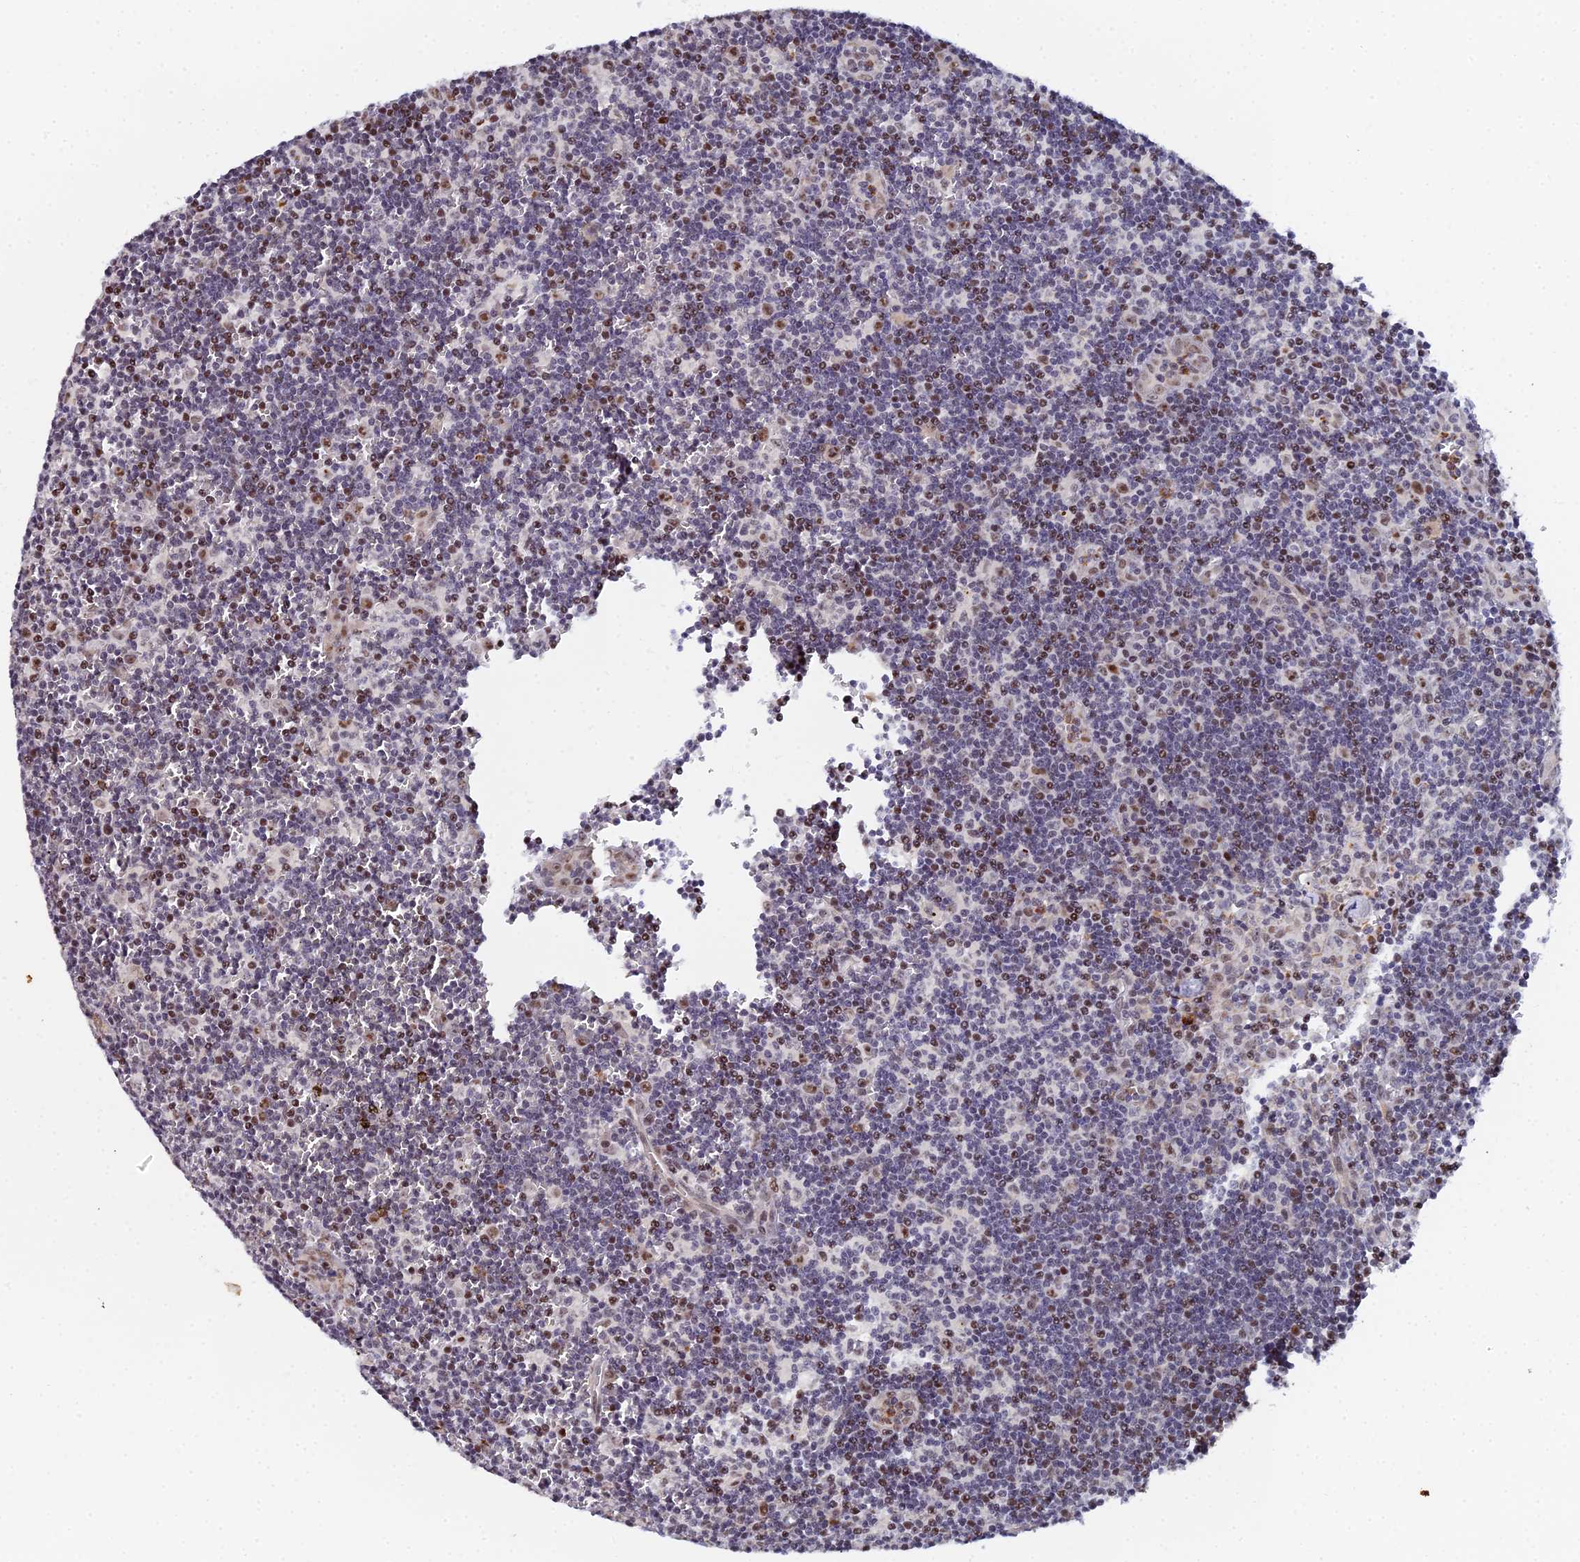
{"staining": {"intensity": "moderate", "quantity": "25%-75%", "location": "nuclear"}, "tissue": "lymph node", "cell_type": "Non-germinal center cells", "image_type": "normal", "snomed": [{"axis": "morphology", "description": "Normal tissue, NOS"}, {"axis": "topography", "description": "Lymph node"}], "caption": "Immunohistochemistry (IHC) micrograph of normal human lymph node stained for a protein (brown), which shows medium levels of moderate nuclear staining in about 25%-75% of non-germinal center cells.", "gene": "TIFA", "patient": {"sex": "female", "age": 32}}